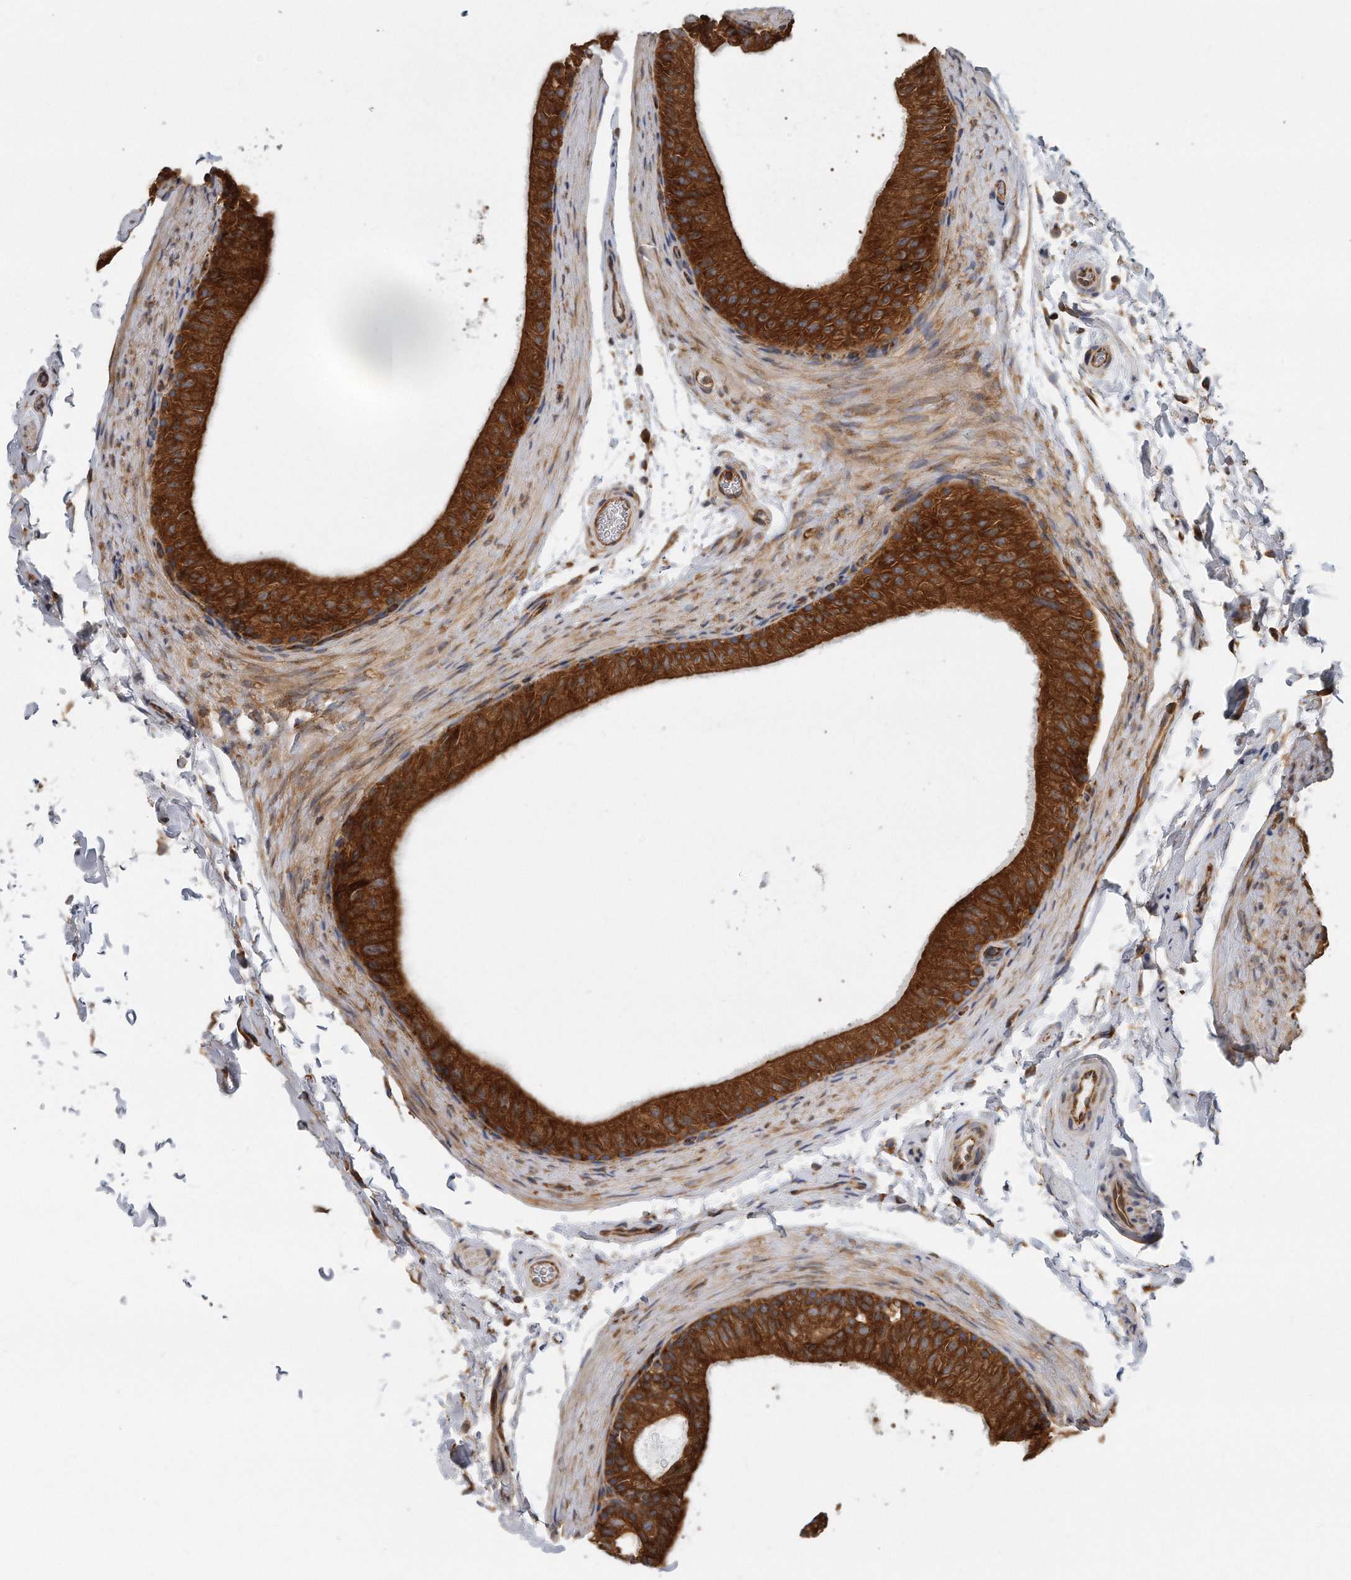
{"staining": {"intensity": "strong", "quantity": ">75%", "location": "cytoplasmic/membranous"}, "tissue": "epididymis", "cell_type": "Glandular cells", "image_type": "normal", "snomed": [{"axis": "morphology", "description": "Normal tissue, NOS"}, {"axis": "topography", "description": "Epididymis"}], "caption": "Immunohistochemistry of unremarkable epididymis exhibits high levels of strong cytoplasmic/membranous positivity in approximately >75% of glandular cells.", "gene": "EIF3I", "patient": {"sex": "male", "age": 49}}